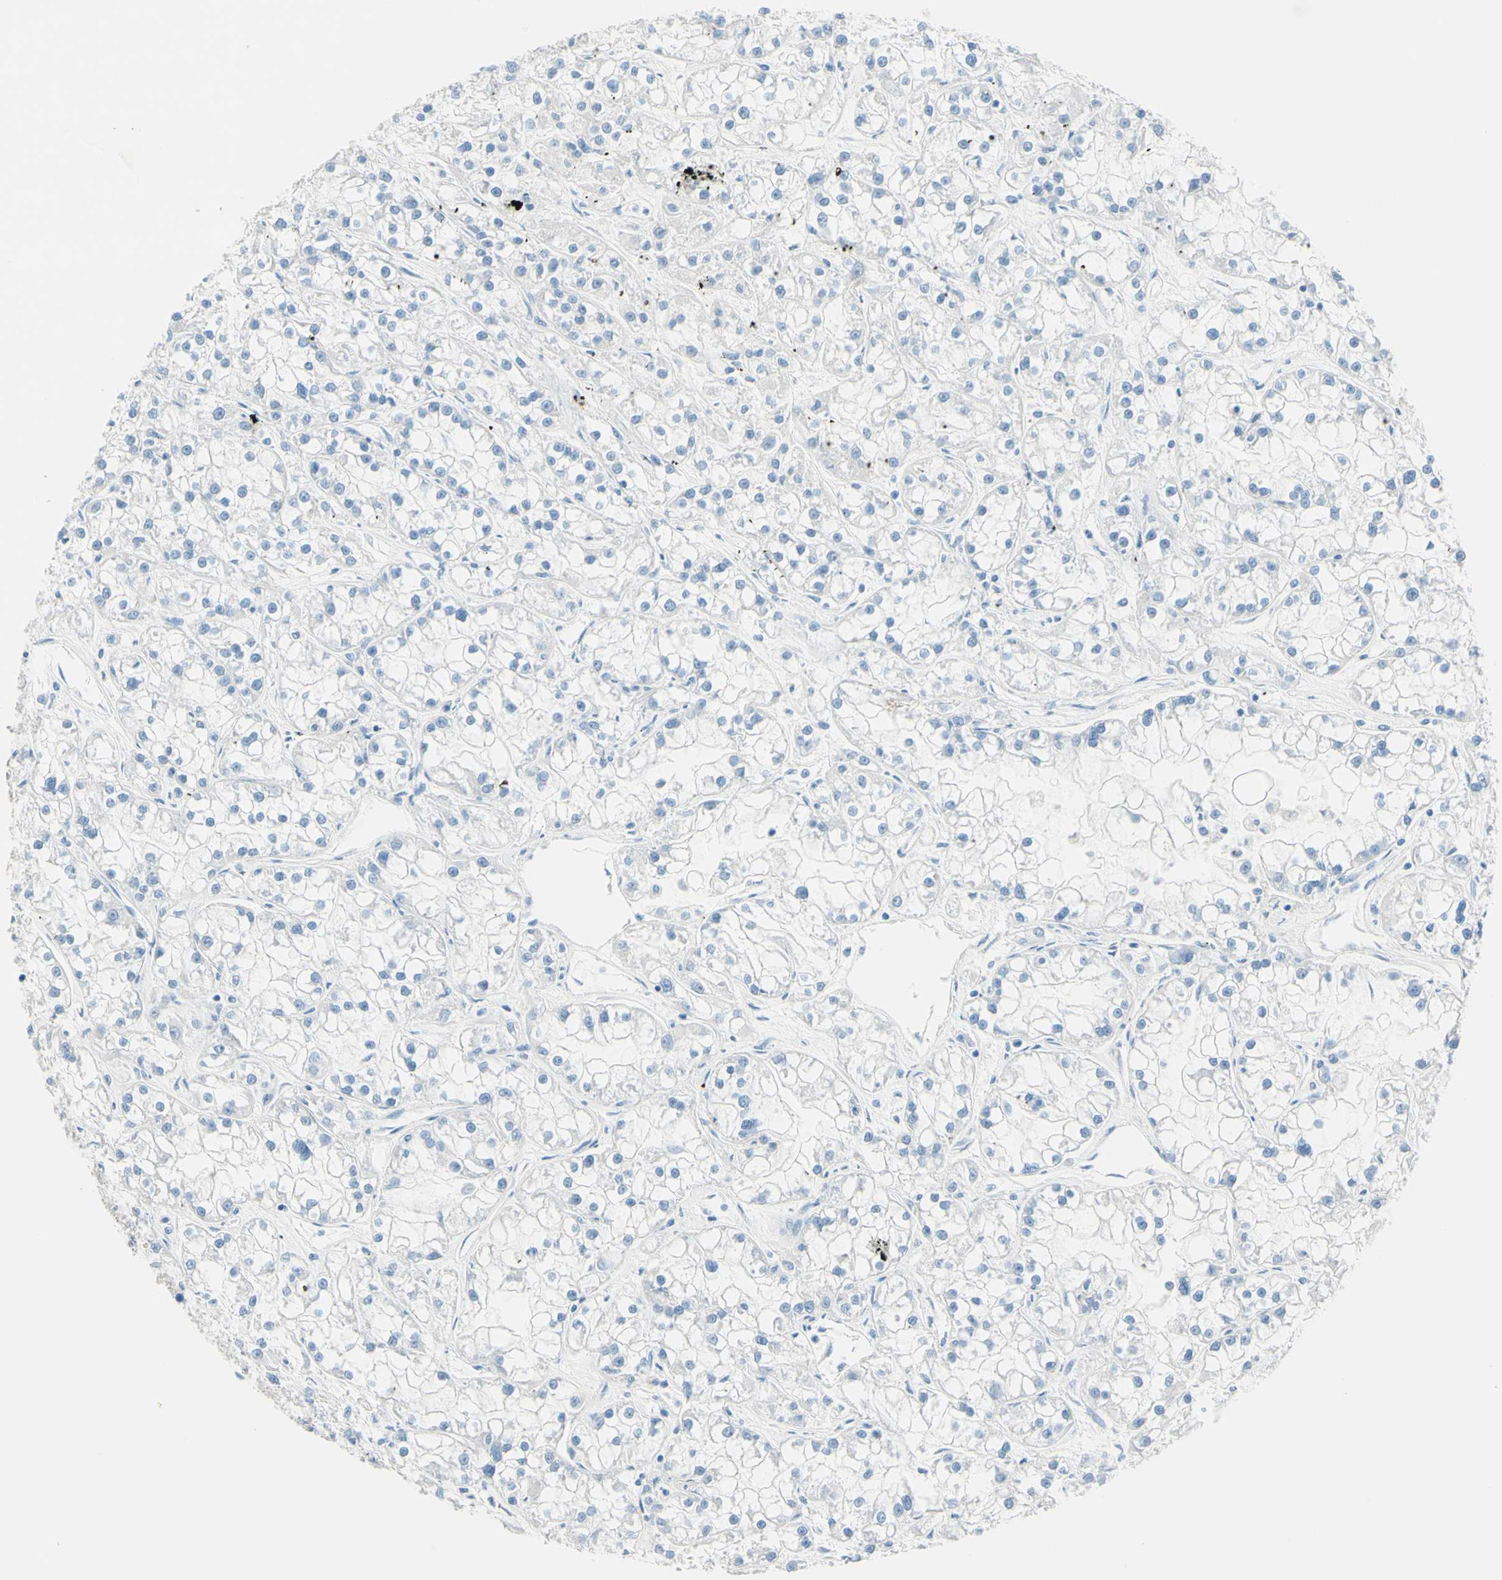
{"staining": {"intensity": "negative", "quantity": "none", "location": "none"}, "tissue": "renal cancer", "cell_type": "Tumor cells", "image_type": "cancer", "snomed": [{"axis": "morphology", "description": "Adenocarcinoma, NOS"}, {"axis": "topography", "description": "Kidney"}], "caption": "Tumor cells are negative for brown protein staining in renal cancer.", "gene": "IL6ST", "patient": {"sex": "female", "age": 52}}